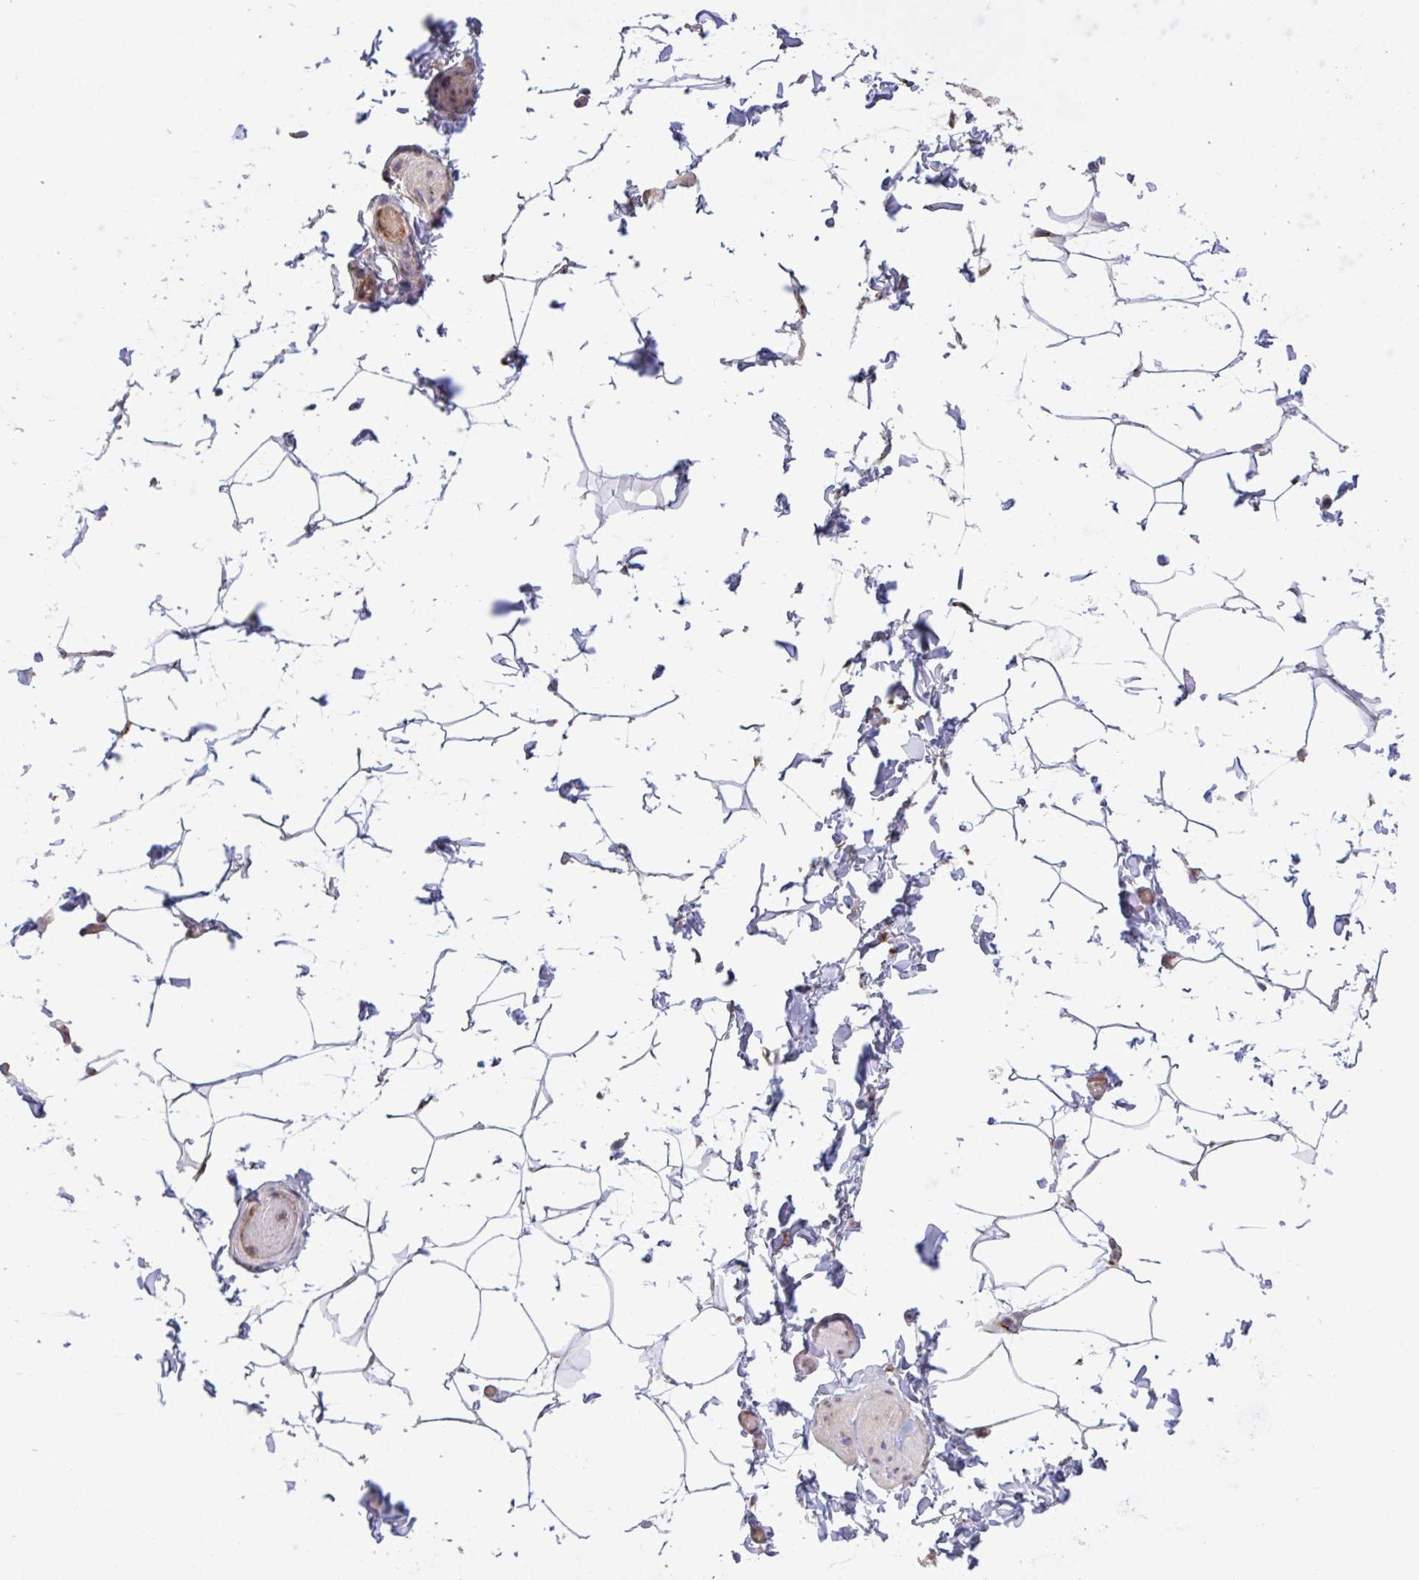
{"staining": {"intensity": "negative", "quantity": "none", "location": "none"}, "tissue": "adipose tissue", "cell_type": "Adipocytes", "image_type": "normal", "snomed": [{"axis": "morphology", "description": "Normal tissue, NOS"}, {"axis": "topography", "description": "Soft tissue"}, {"axis": "topography", "description": "Adipose tissue"}, {"axis": "topography", "description": "Vascular tissue"}, {"axis": "topography", "description": "Peripheral nerve tissue"}], "caption": "Protein analysis of normal adipose tissue displays no significant positivity in adipocytes.", "gene": "INTS10", "patient": {"sex": "male", "age": 29}}